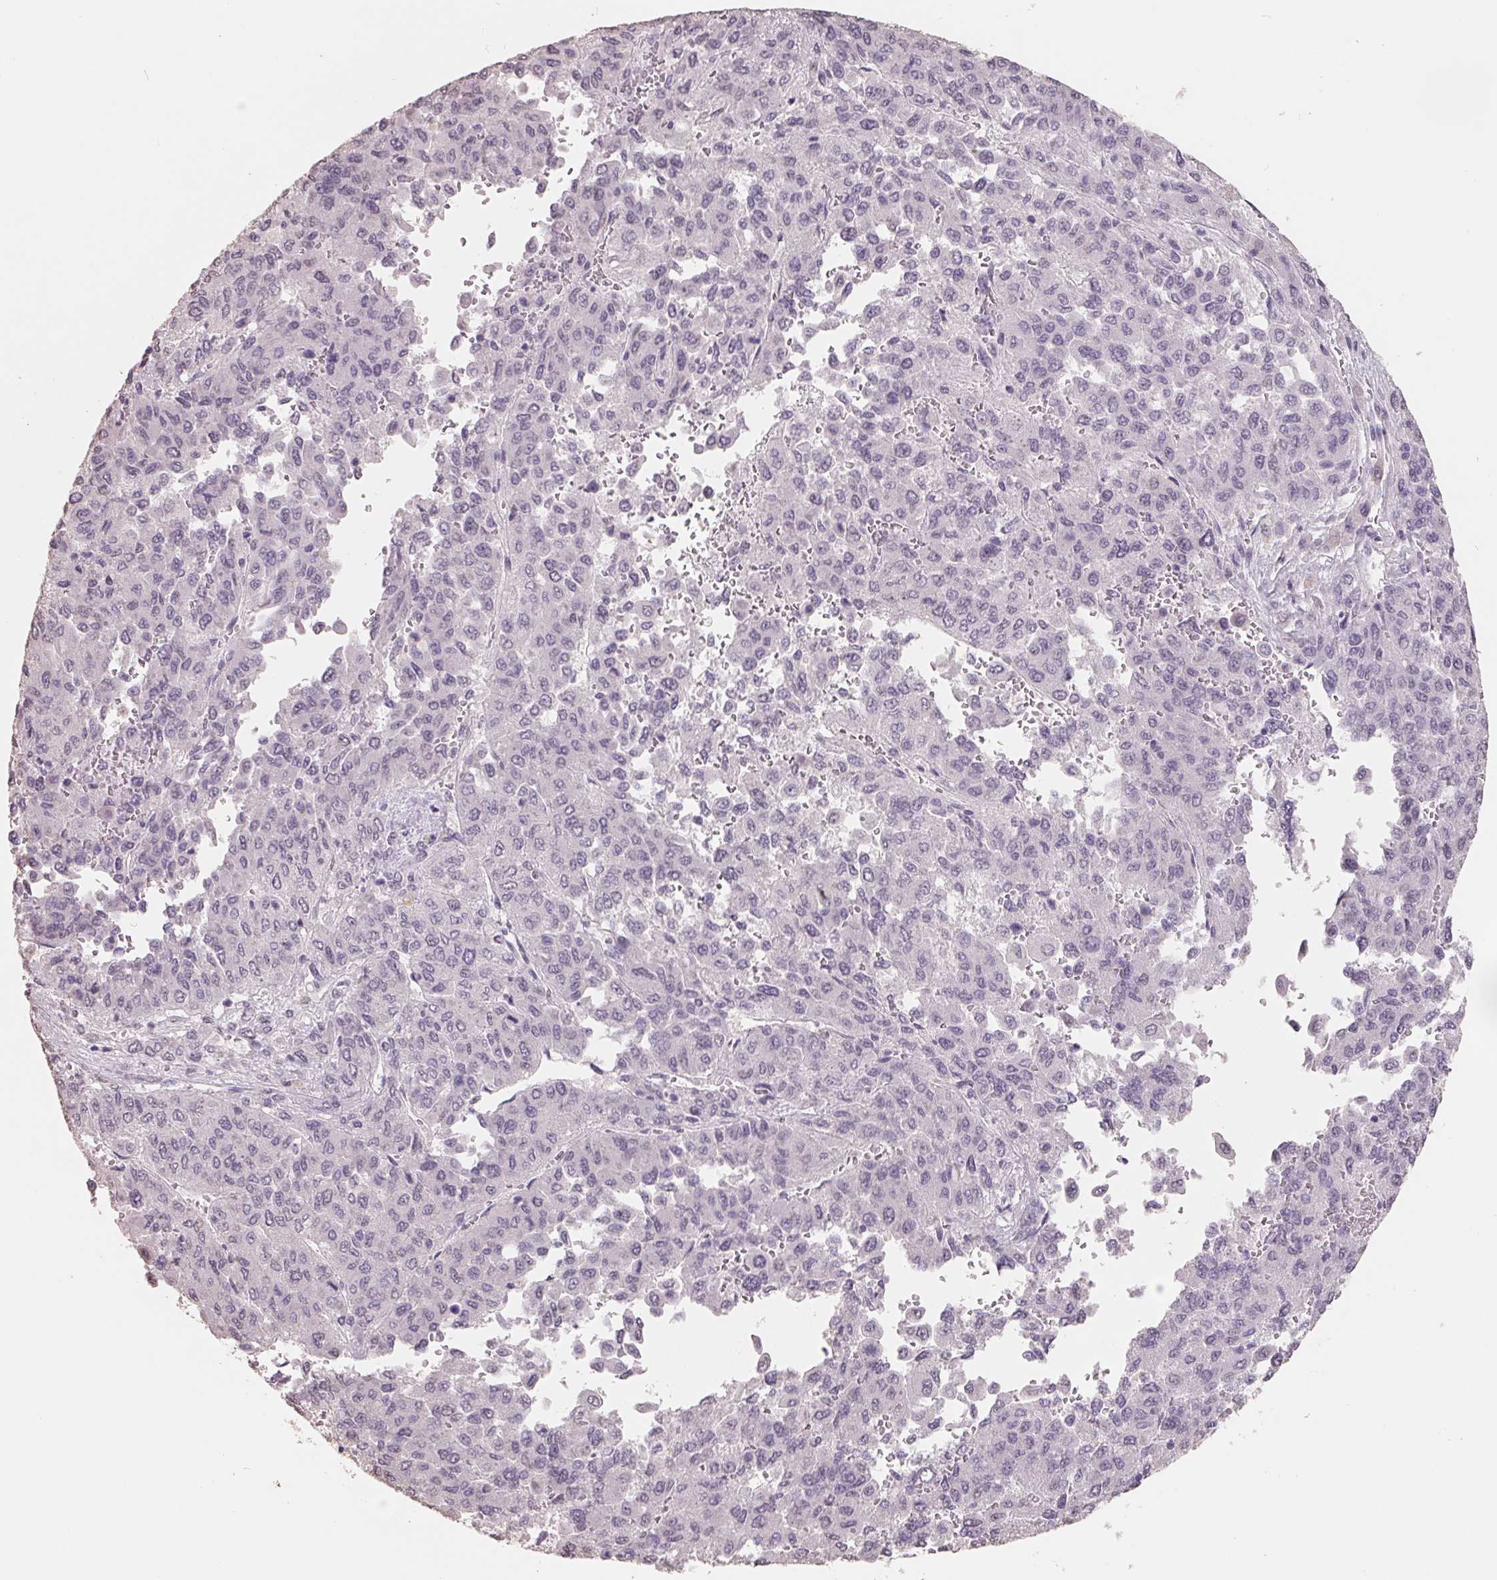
{"staining": {"intensity": "negative", "quantity": "none", "location": "none"}, "tissue": "liver cancer", "cell_type": "Tumor cells", "image_type": "cancer", "snomed": [{"axis": "morphology", "description": "Carcinoma, Hepatocellular, NOS"}, {"axis": "topography", "description": "Liver"}], "caption": "Immunohistochemical staining of liver hepatocellular carcinoma reveals no significant staining in tumor cells. The staining is performed using DAB (3,3'-diaminobenzidine) brown chromogen with nuclei counter-stained in using hematoxylin.", "gene": "FTCD", "patient": {"sex": "female", "age": 41}}